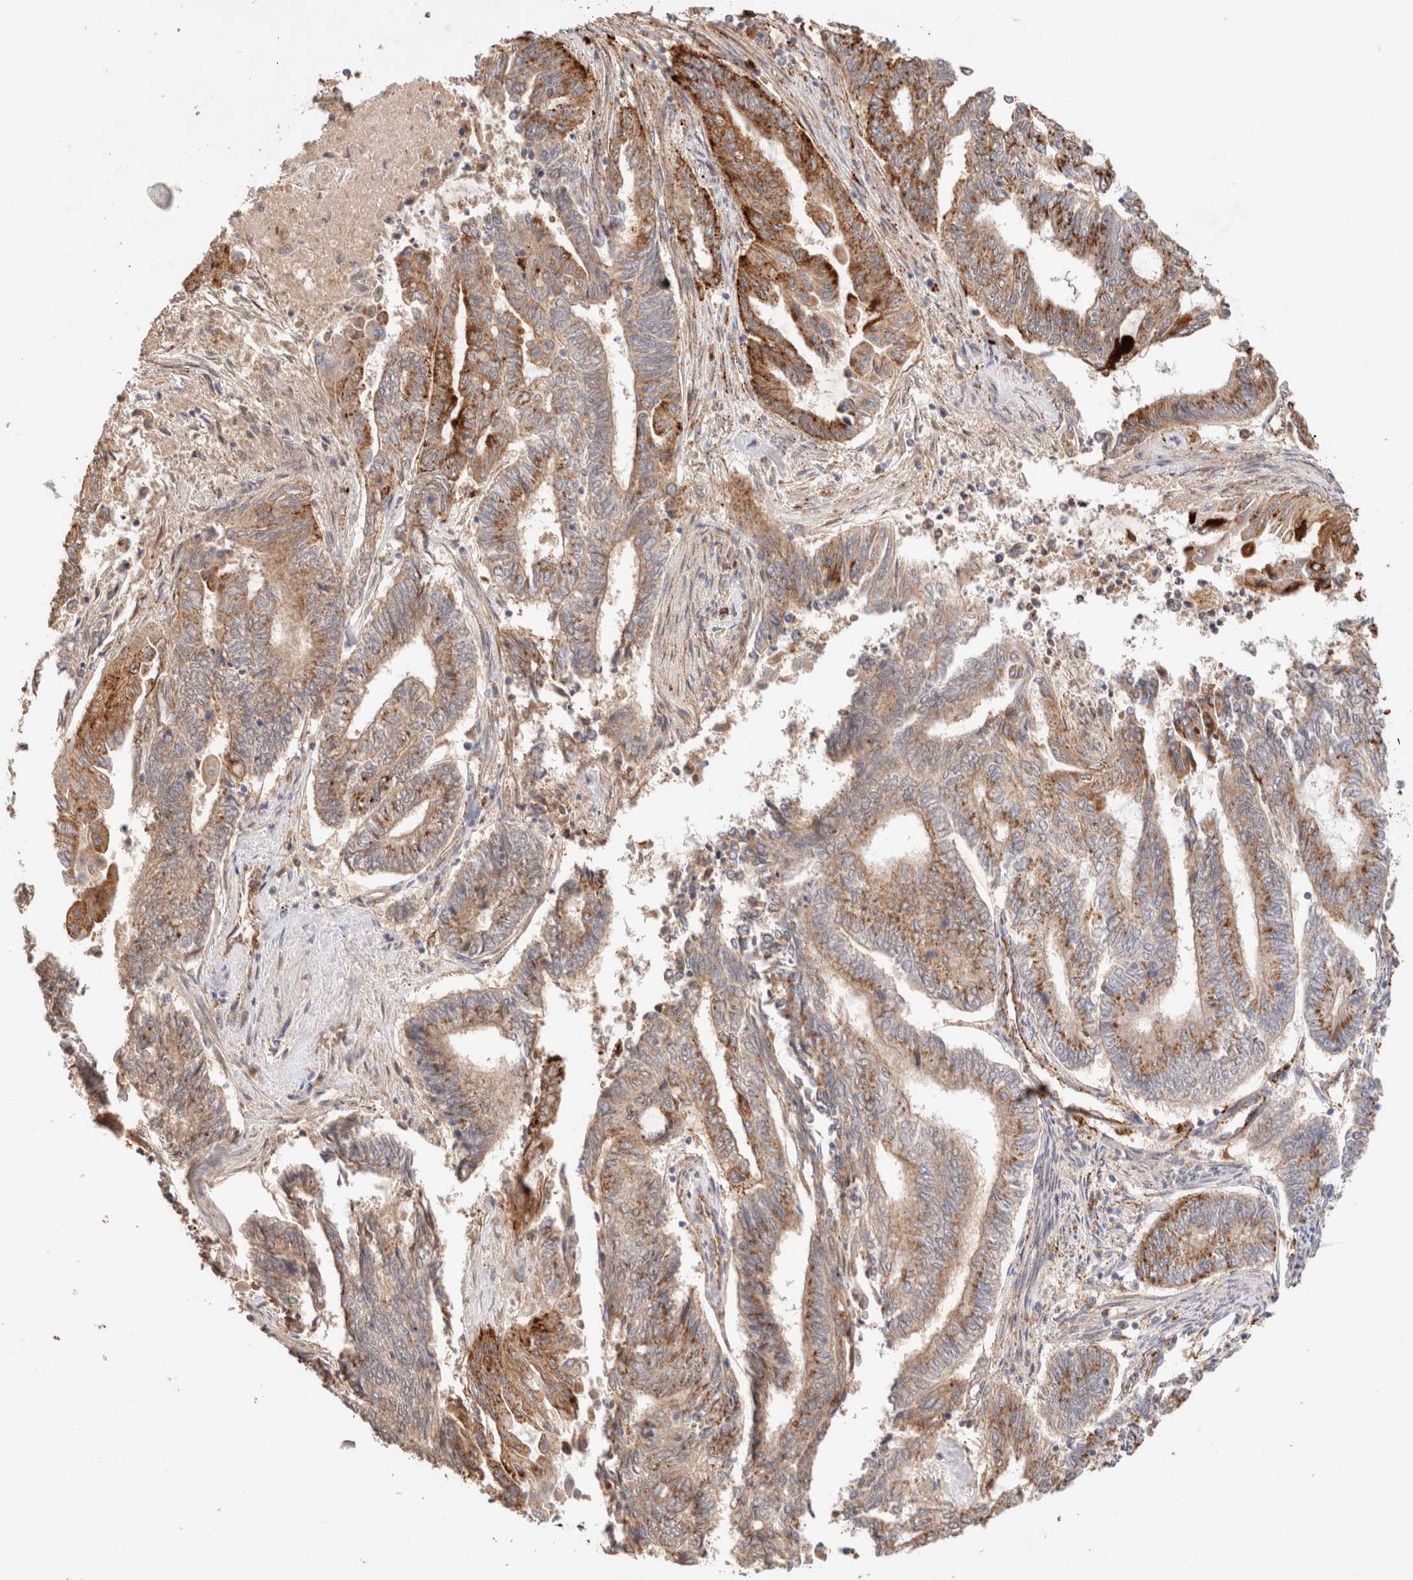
{"staining": {"intensity": "moderate", "quantity": ">75%", "location": "cytoplasmic/membranous"}, "tissue": "endometrial cancer", "cell_type": "Tumor cells", "image_type": "cancer", "snomed": [{"axis": "morphology", "description": "Adenocarcinoma, NOS"}, {"axis": "topography", "description": "Uterus"}, {"axis": "topography", "description": "Endometrium"}], "caption": "This micrograph reveals endometrial adenocarcinoma stained with IHC to label a protein in brown. The cytoplasmic/membranous of tumor cells show moderate positivity for the protein. Nuclei are counter-stained blue.", "gene": "RABEPK", "patient": {"sex": "female", "age": 70}}